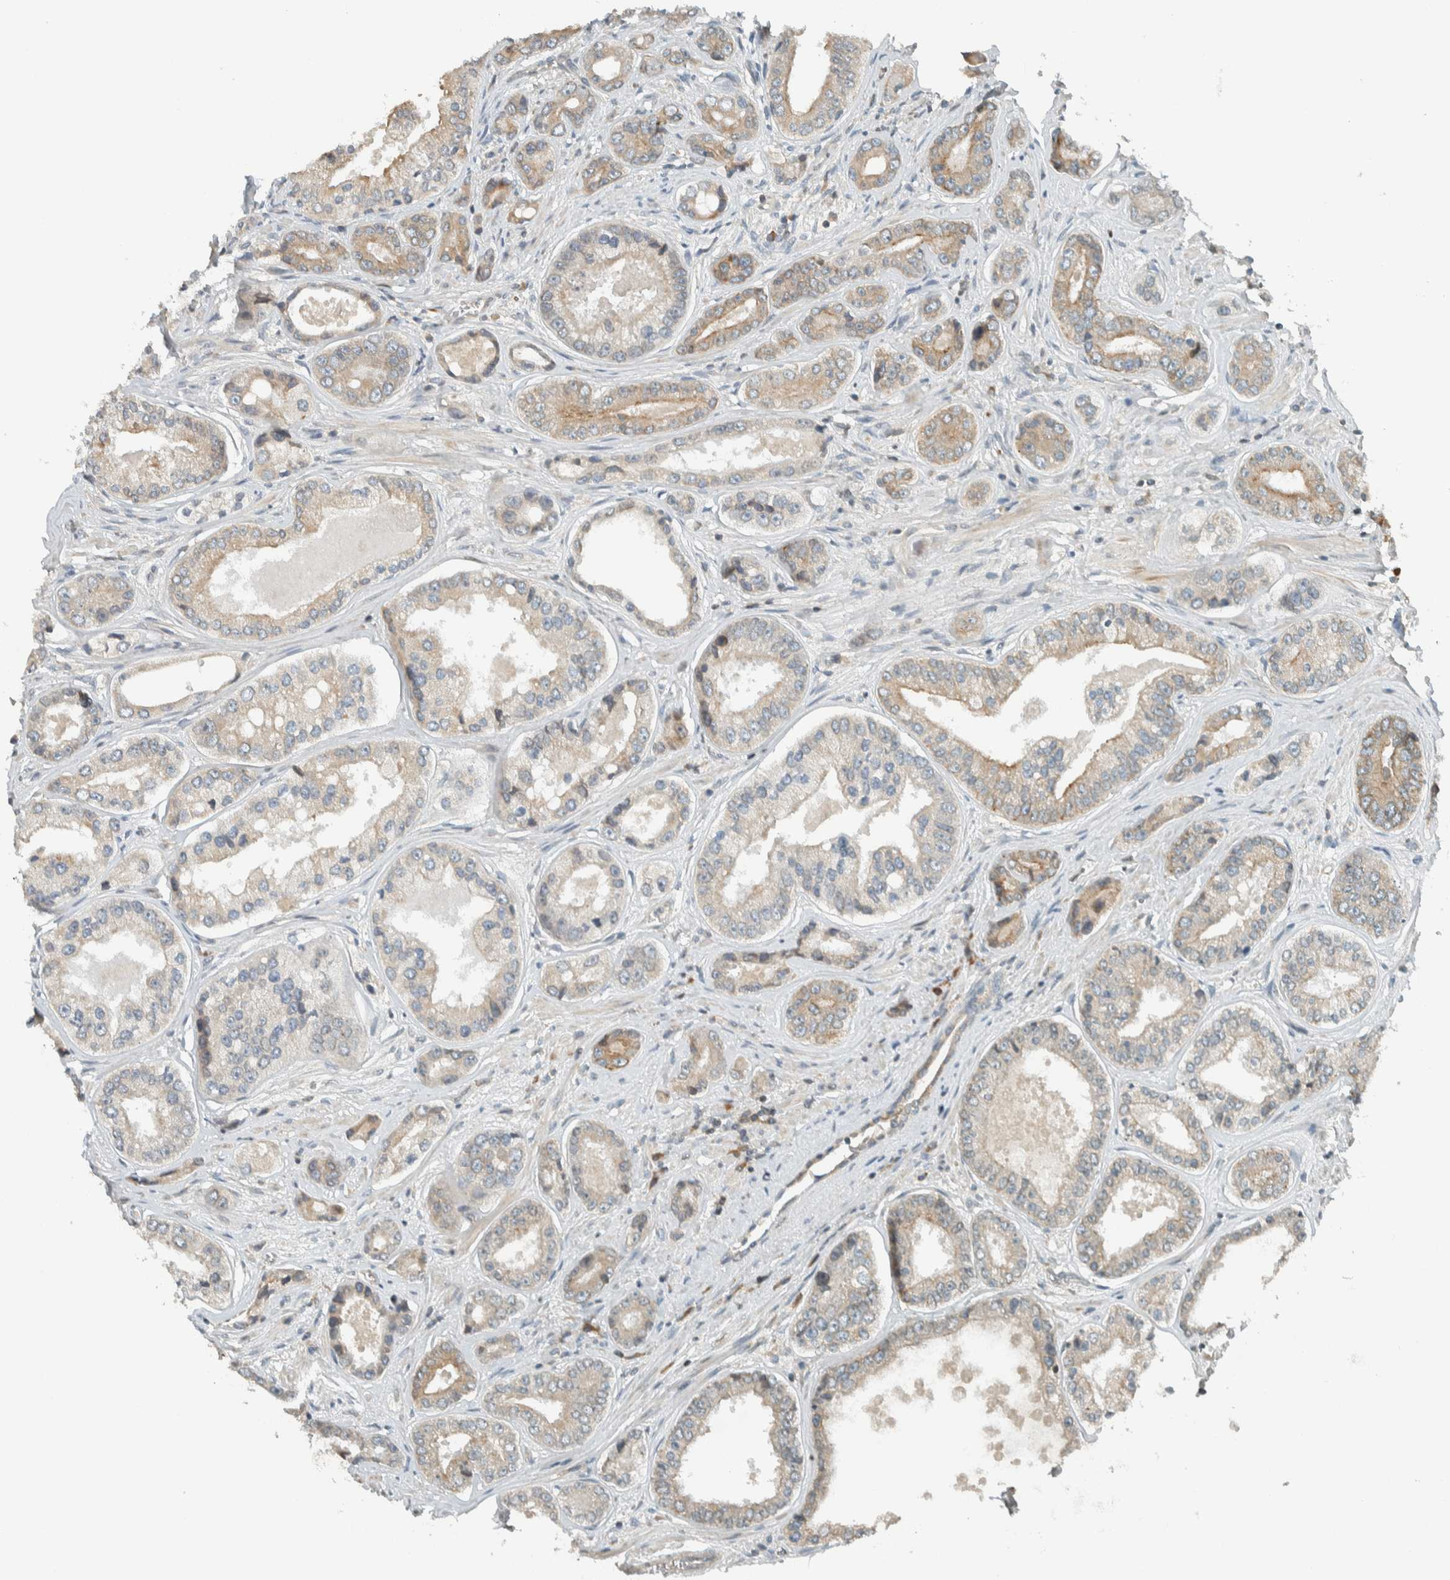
{"staining": {"intensity": "weak", "quantity": "25%-75%", "location": "cytoplasmic/membranous"}, "tissue": "prostate cancer", "cell_type": "Tumor cells", "image_type": "cancer", "snomed": [{"axis": "morphology", "description": "Adenocarcinoma, High grade"}, {"axis": "topography", "description": "Prostate"}], "caption": "Immunohistochemistry micrograph of neoplastic tissue: prostate adenocarcinoma (high-grade) stained using immunohistochemistry (IHC) exhibits low levels of weak protein expression localized specifically in the cytoplasmic/membranous of tumor cells, appearing as a cytoplasmic/membranous brown color.", "gene": "SEL1L", "patient": {"sex": "male", "age": 61}}